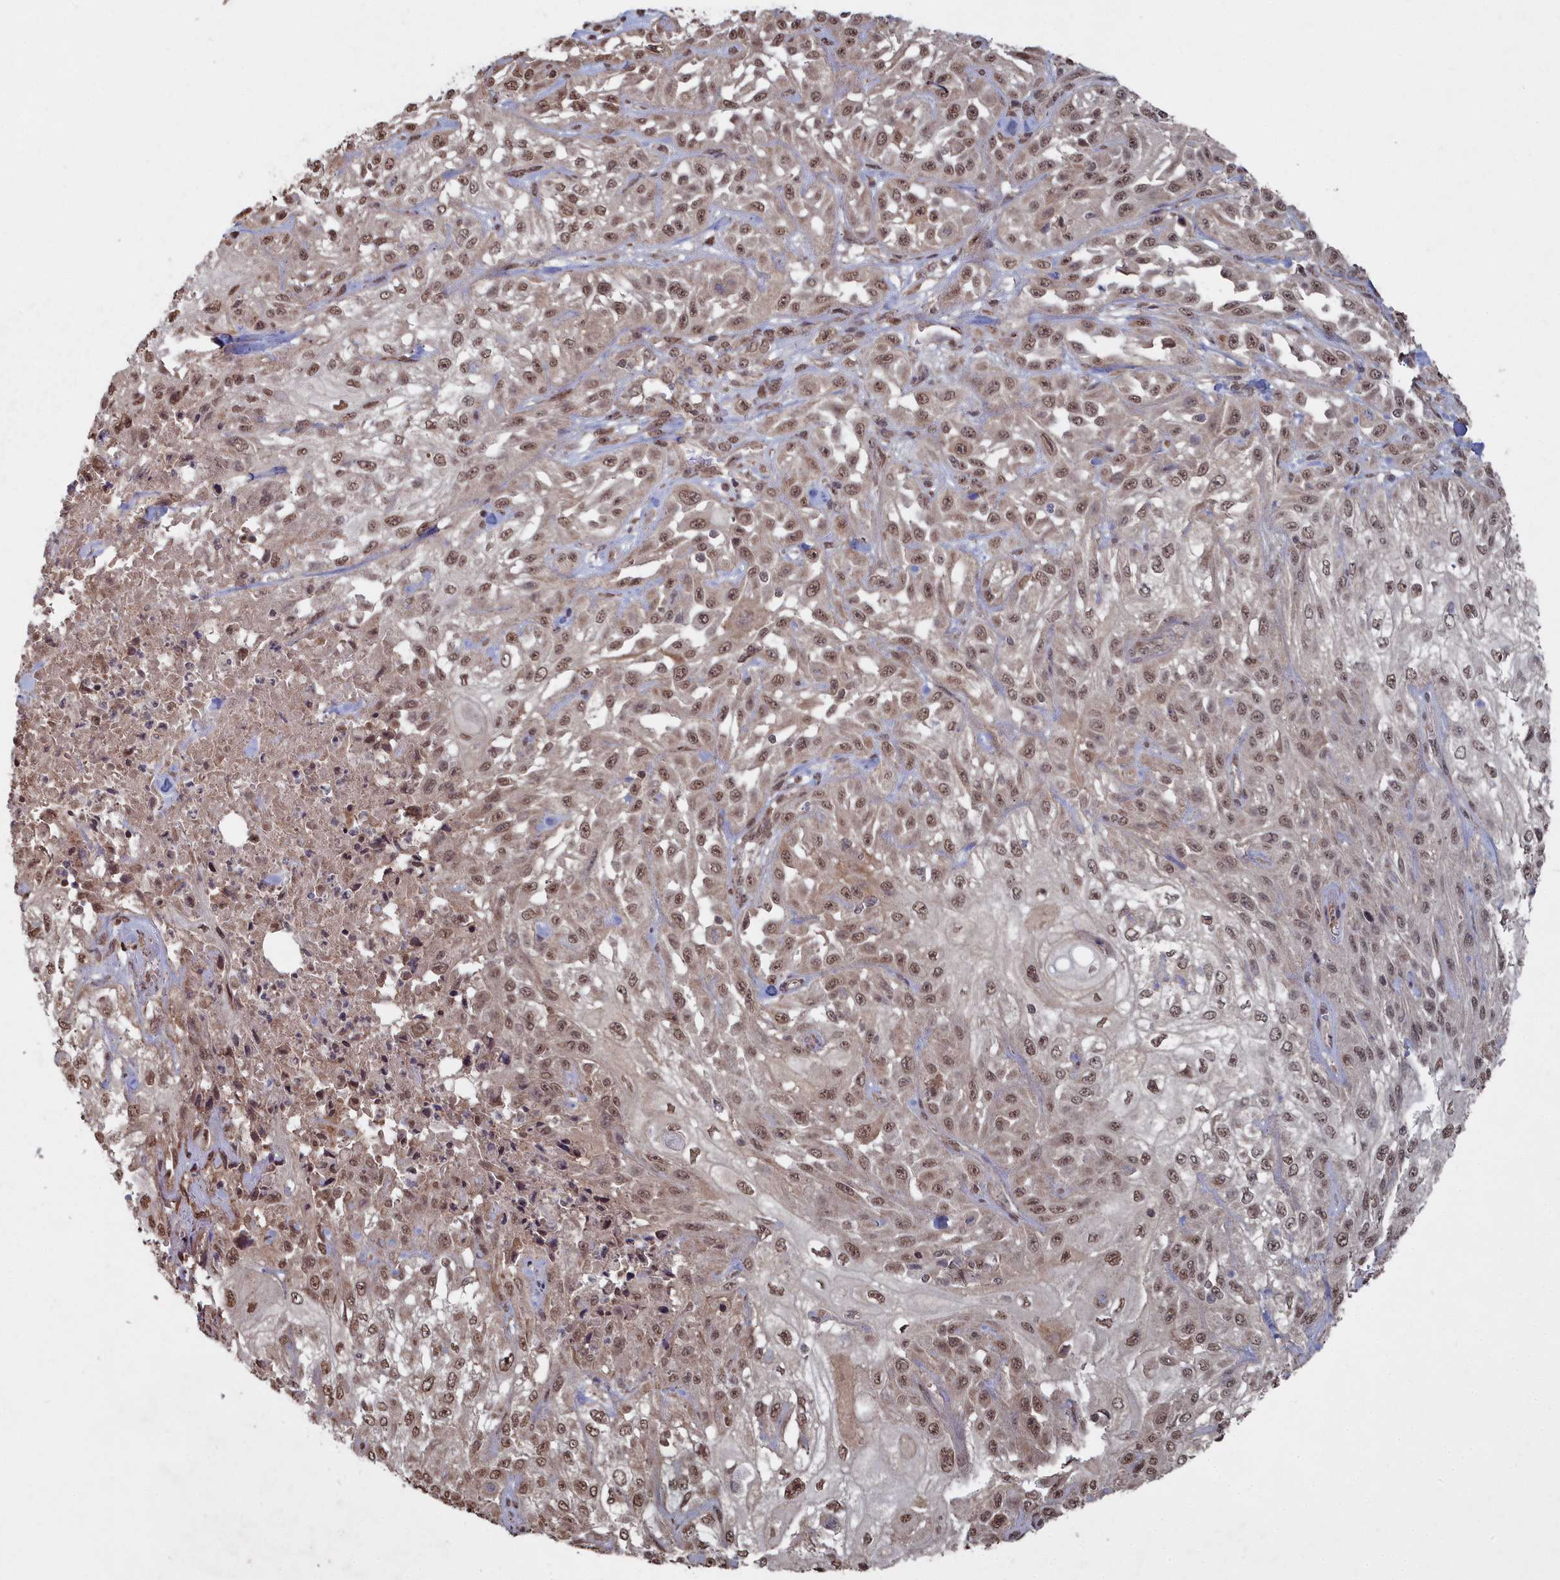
{"staining": {"intensity": "moderate", "quantity": ">75%", "location": "nuclear"}, "tissue": "skin cancer", "cell_type": "Tumor cells", "image_type": "cancer", "snomed": [{"axis": "morphology", "description": "Squamous cell carcinoma, NOS"}, {"axis": "morphology", "description": "Squamous cell carcinoma, metastatic, NOS"}, {"axis": "topography", "description": "Skin"}, {"axis": "topography", "description": "Lymph node"}], "caption": "Skin squamous cell carcinoma stained with immunohistochemistry shows moderate nuclear staining in approximately >75% of tumor cells. Nuclei are stained in blue.", "gene": "CCNP", "patient": {"sex": "male", "age": 75}}